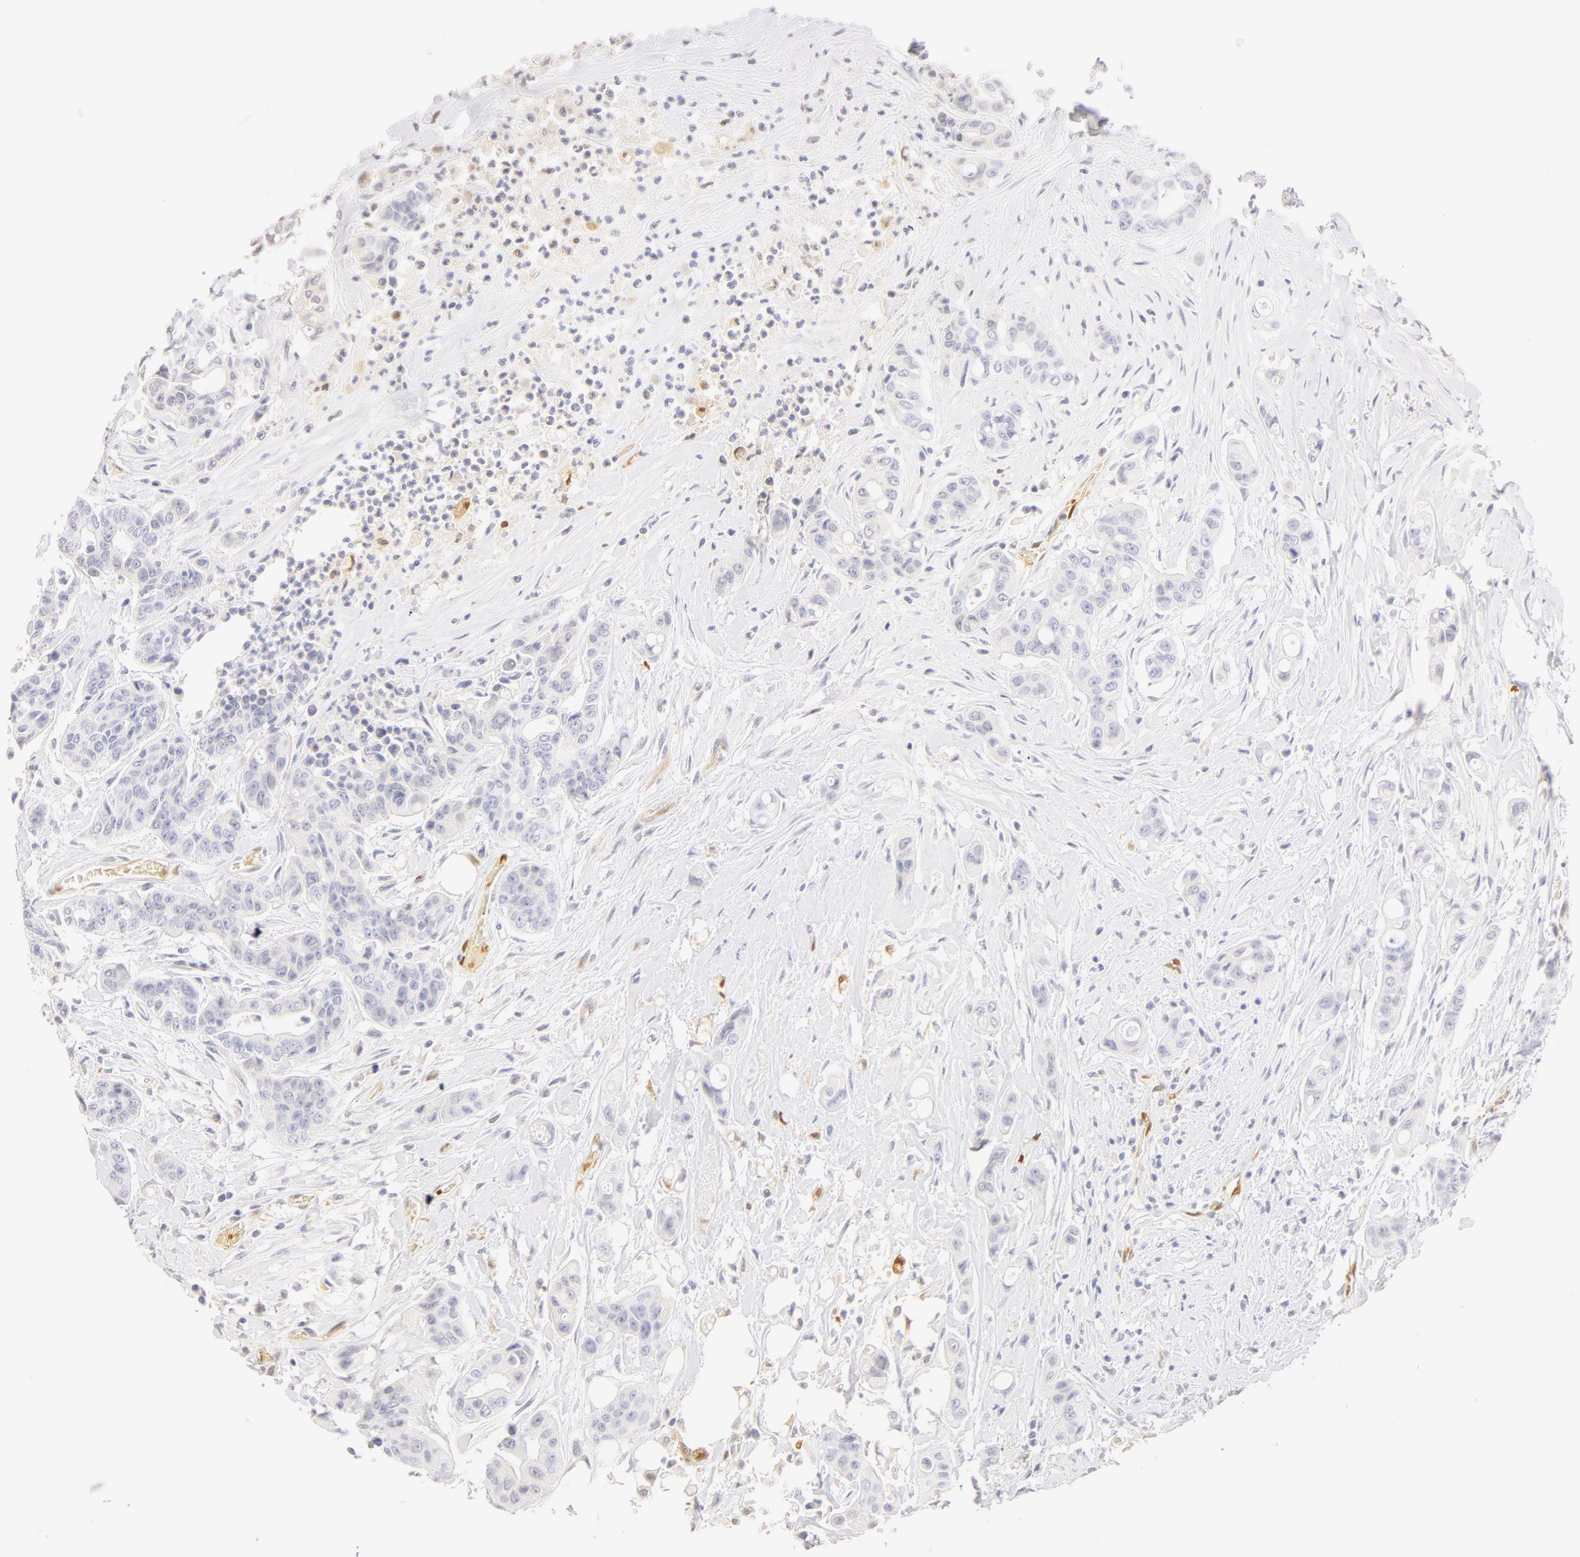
{"staining": {"intensity": "negative", "quantity": "none", "location": "none"}, "tissue": "colorectal cancer", "cell_type": "Tumor cells", "image_type": "cancer", "snomed": [{"axis": "morphology", "description": "Adenocarcinoma, NOS"}, {"axis": "topography", "description": "Colon"}], "caption": "The histopathology image demonstrates no significant expression in tumor cells of colorectal cancer (adenocarcinoma).", "gene": "CA2", "patient": {"sex": "female", "age": 70}}